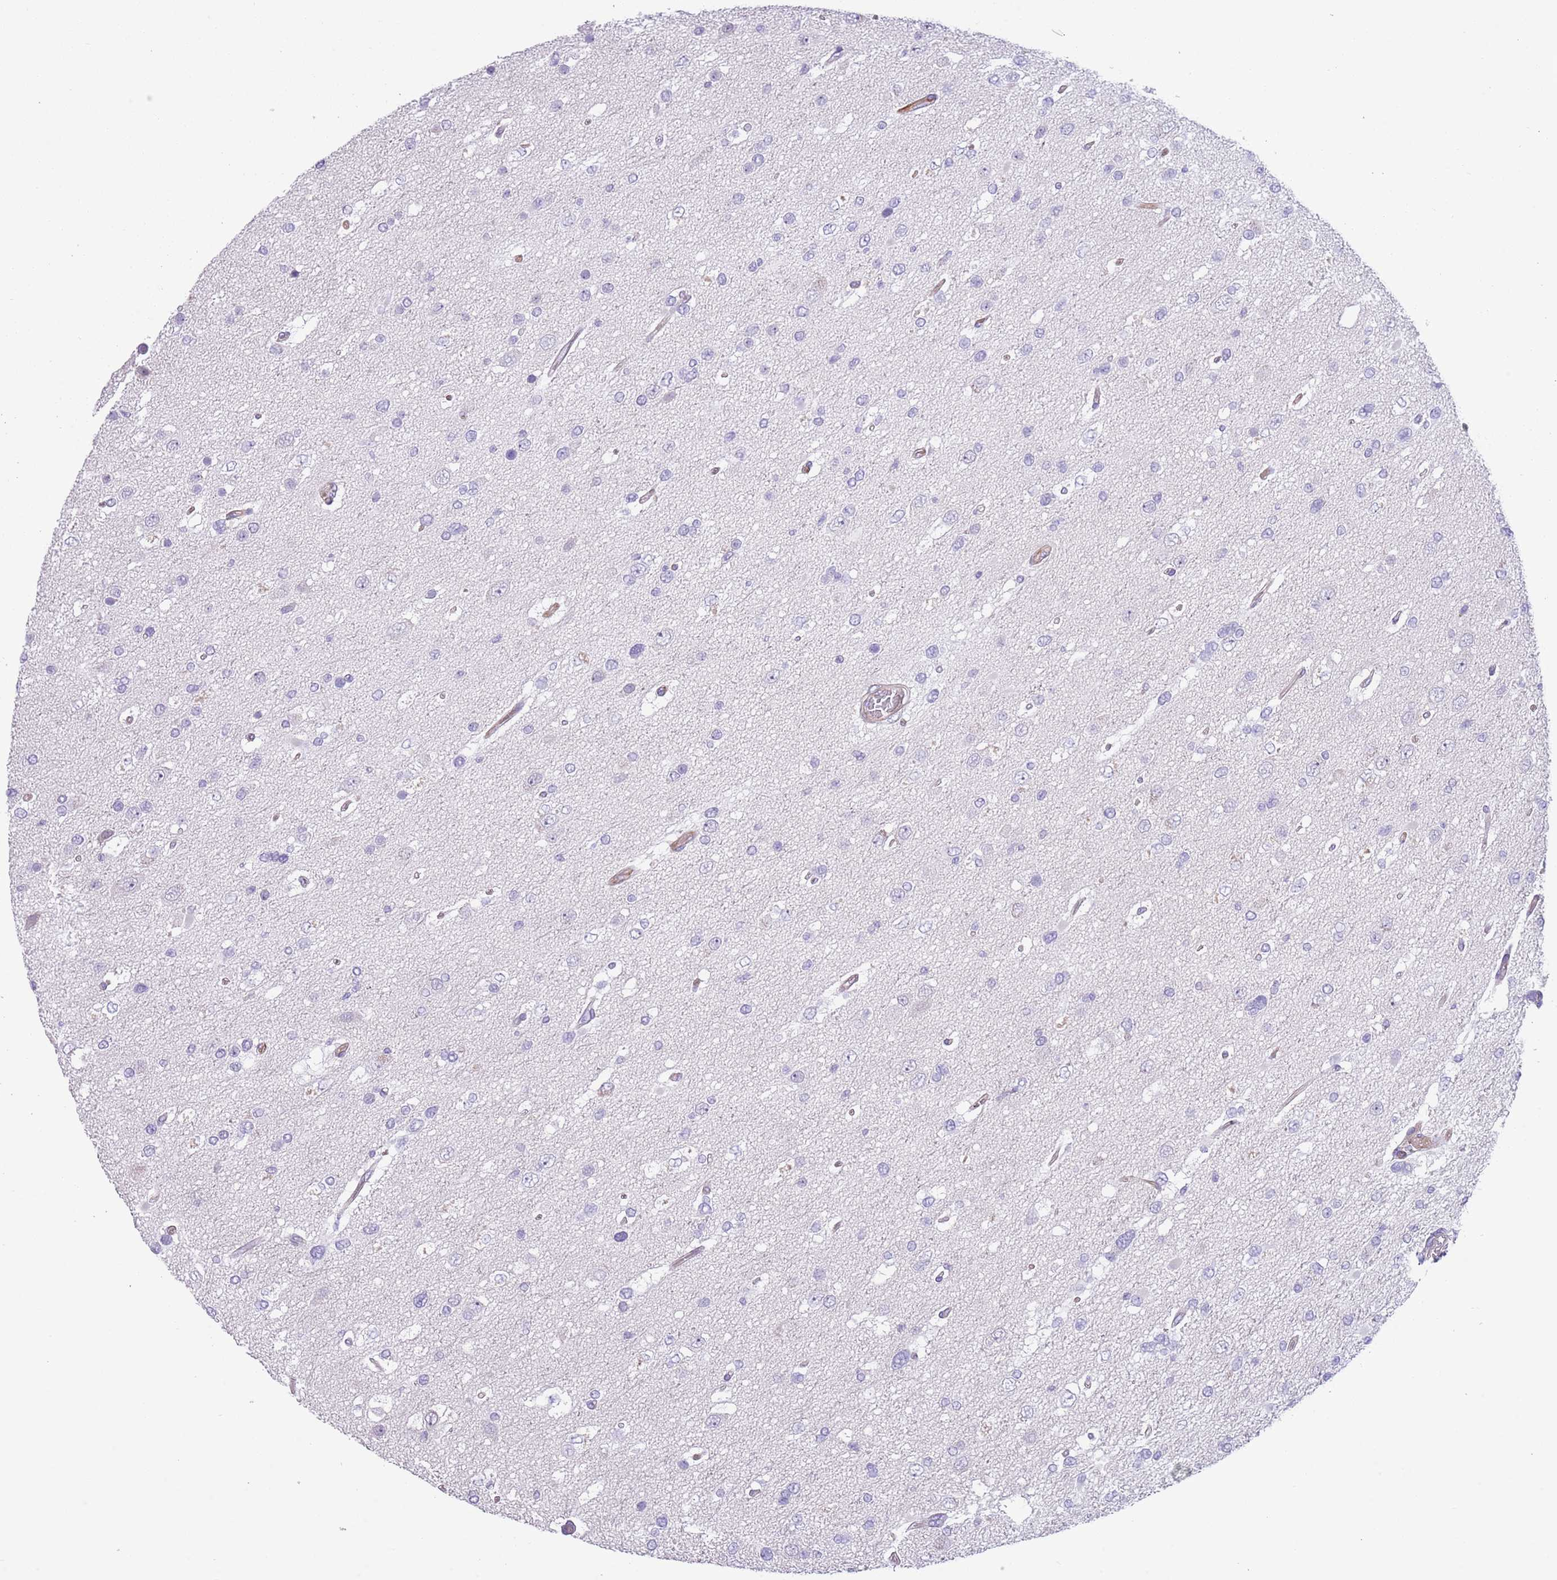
{"staining": {"intensity": "negative", "quantity": "none", "location": "none"}, "tissue": "glioma", "cell_type": "Tumor cells", "image_type": "cancer", "snomed": [{"axis": "morphology", "description": "Glioma, malignant, High grade"}, {"axis": "topography", "description": "Brain"}], "caption": "High magnification brightfield microscopy of malignant glioma (high-grade) stained with DAB (3,3'-diaminobenzidine) (brown) and counterstained with hematoxylin (blue): tumor cells show no significant expression.", "gene": "TSGA13", "patient": {"sex": "male", "age": 53}}